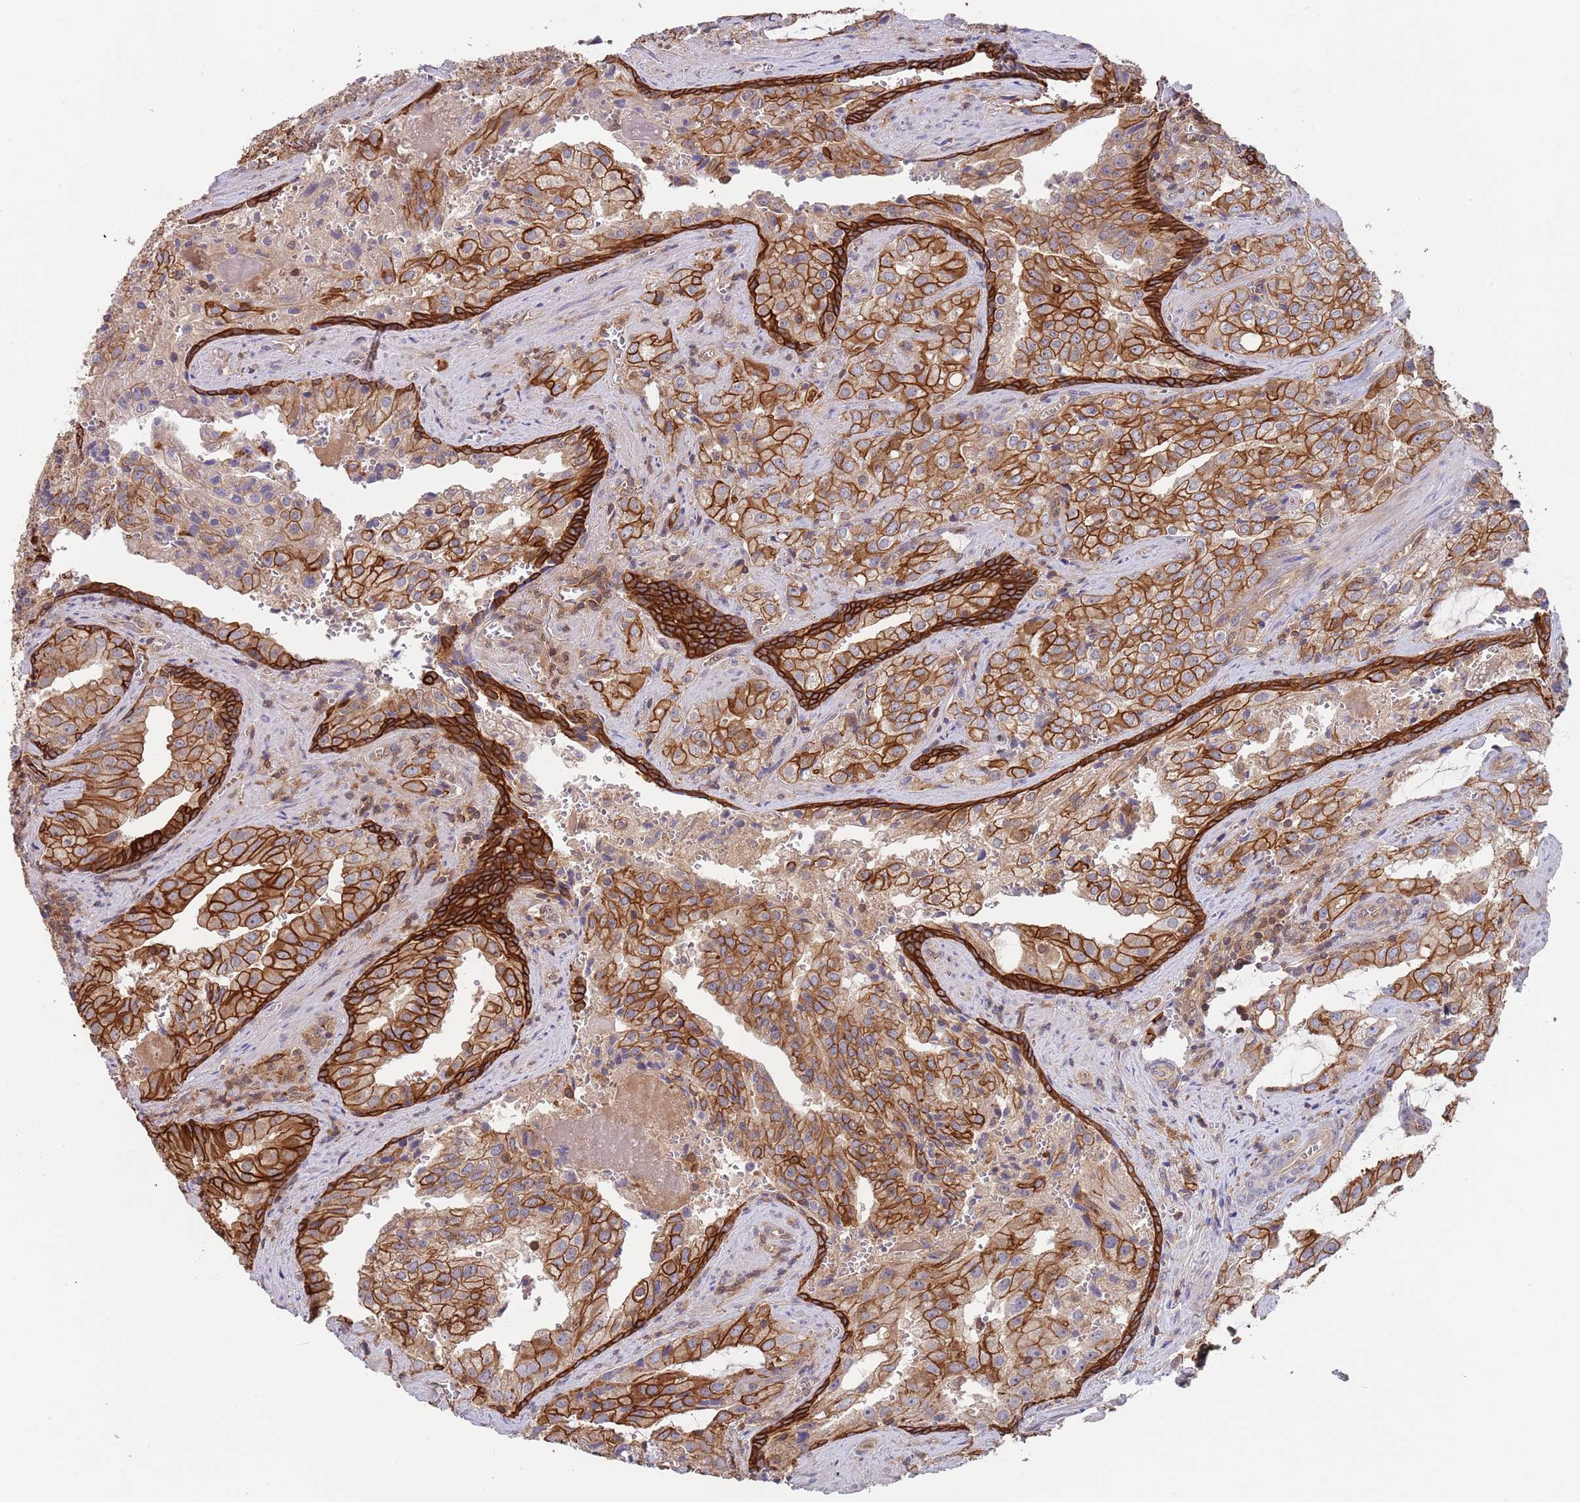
{"staining": {"intensity": "moderate", "quantity": ">75%", "location": "cytoplasmic/membranous"}, "tissue": "prostate cancer", "cell_type": "Tumor cells", "image_type": "cancer", "snomed": [{"axis": "morphology", "description": "Adenocarcinoma, High grade"}, {"axis": "topography", "description": "Prostate"}], "caption": "DAB immunohistochemical staining of human prostate high-grade adenocarcinoma exhibits moderate cytoplasmic/membranous protein staining in approximately >75% of tumor cells.", "gene": "GSDMD", "patient": {"sex": "male", "age": 68}}